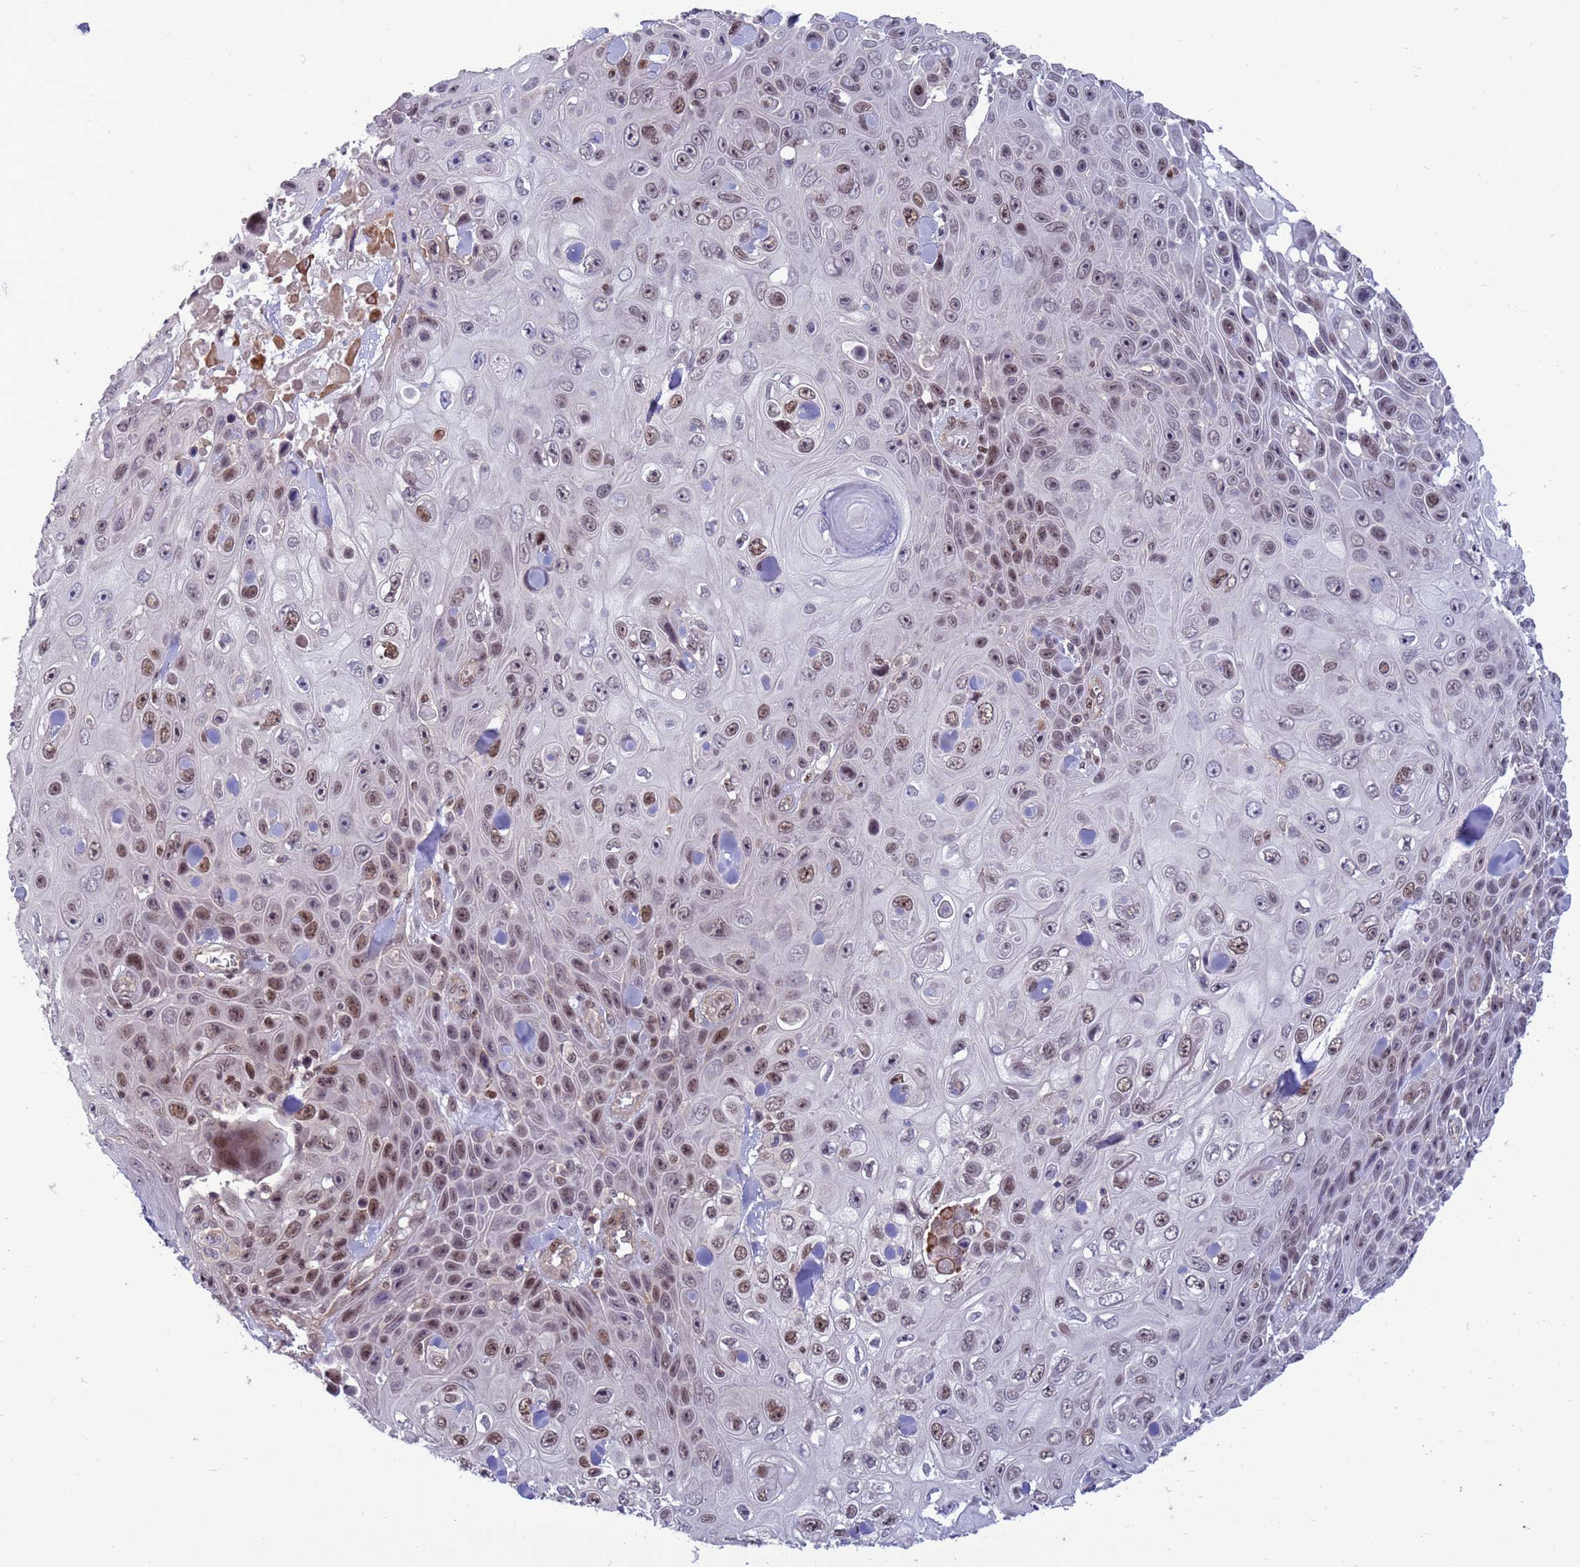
{"staining": {"intensity": "moderate", "quantity": "25%-75%", "location": "nuclear"}, "tissue": "skin cancer", "cell_type": "Tumor cells", "image_type": "cancer", "snomed": [{"axis": "morphology", "description": "Squamous cell carcinoma, NOS"}, {"axis": "topography", "description": "Skin"}], "caption": "A photomicrograph of human skin squamous cell carcinoma stained for a protein shows moderate nuclear brown staining in tumor cells. (DAB IHC, brown staining for protein, blue staining for nuclei).", "gene": "NSL1", "patient": {"sex": "male", "age": 82}}